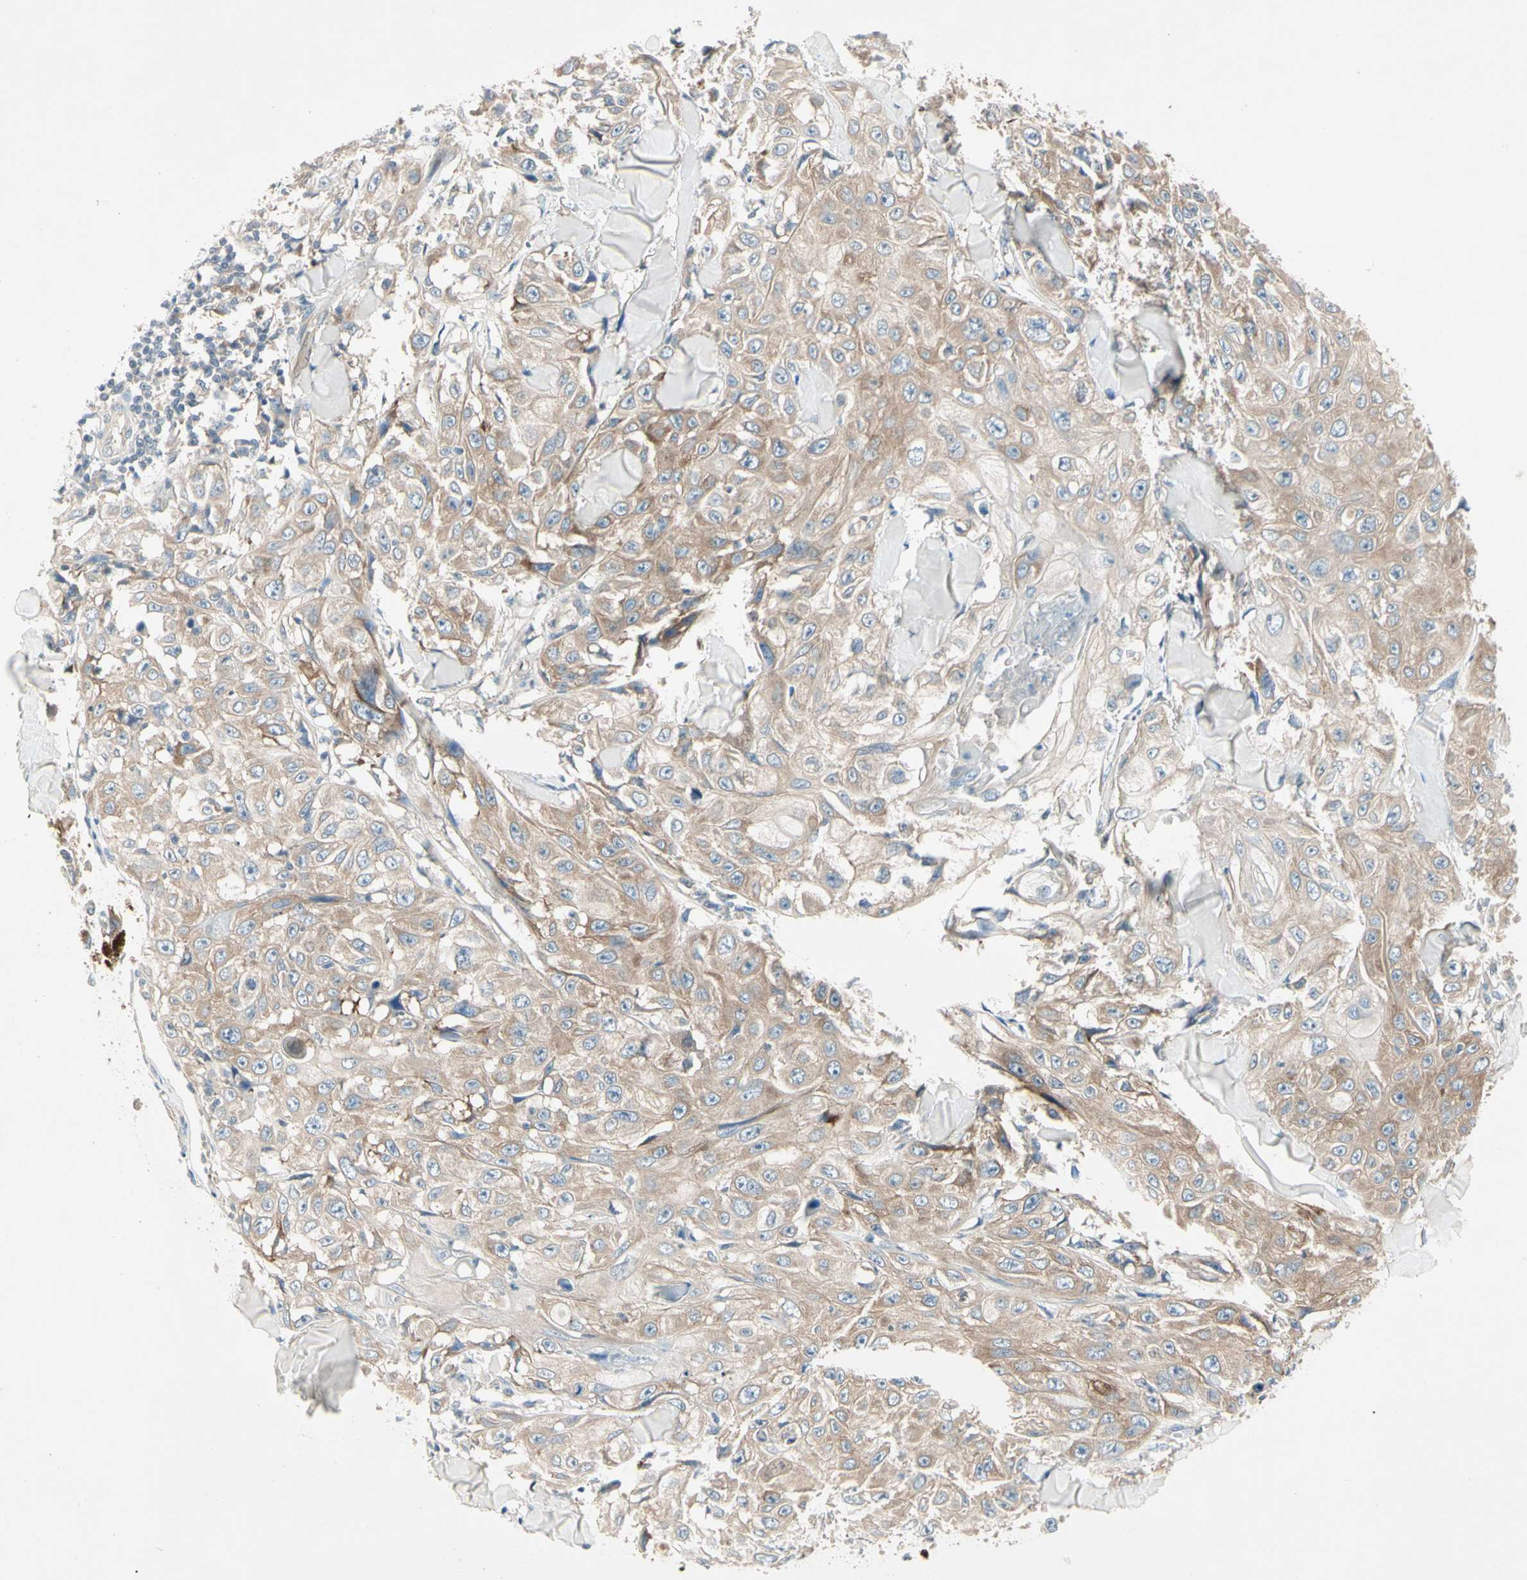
{"staining": {"intensity": "weak", "quantity": ">75%", "location": "cytoplasmic/membranous"}, "tissue": "skin cancer", "cell_type": "Tumor cells", "image_type": "cancer", "snomed": [{"axis": "morphology", "description": "Squamous cell carcinoma, NOS"}, {"axis": "topography", "description": "Skin"}], "caption": "There is low levels of weak cytoplasmic/membranous expression in tumor cells of skin cancer, as demonstrated by immunohistochemical staining (brown color).", "gene": "IL1R1", "patient": {"sex": "male", "age": 86}}